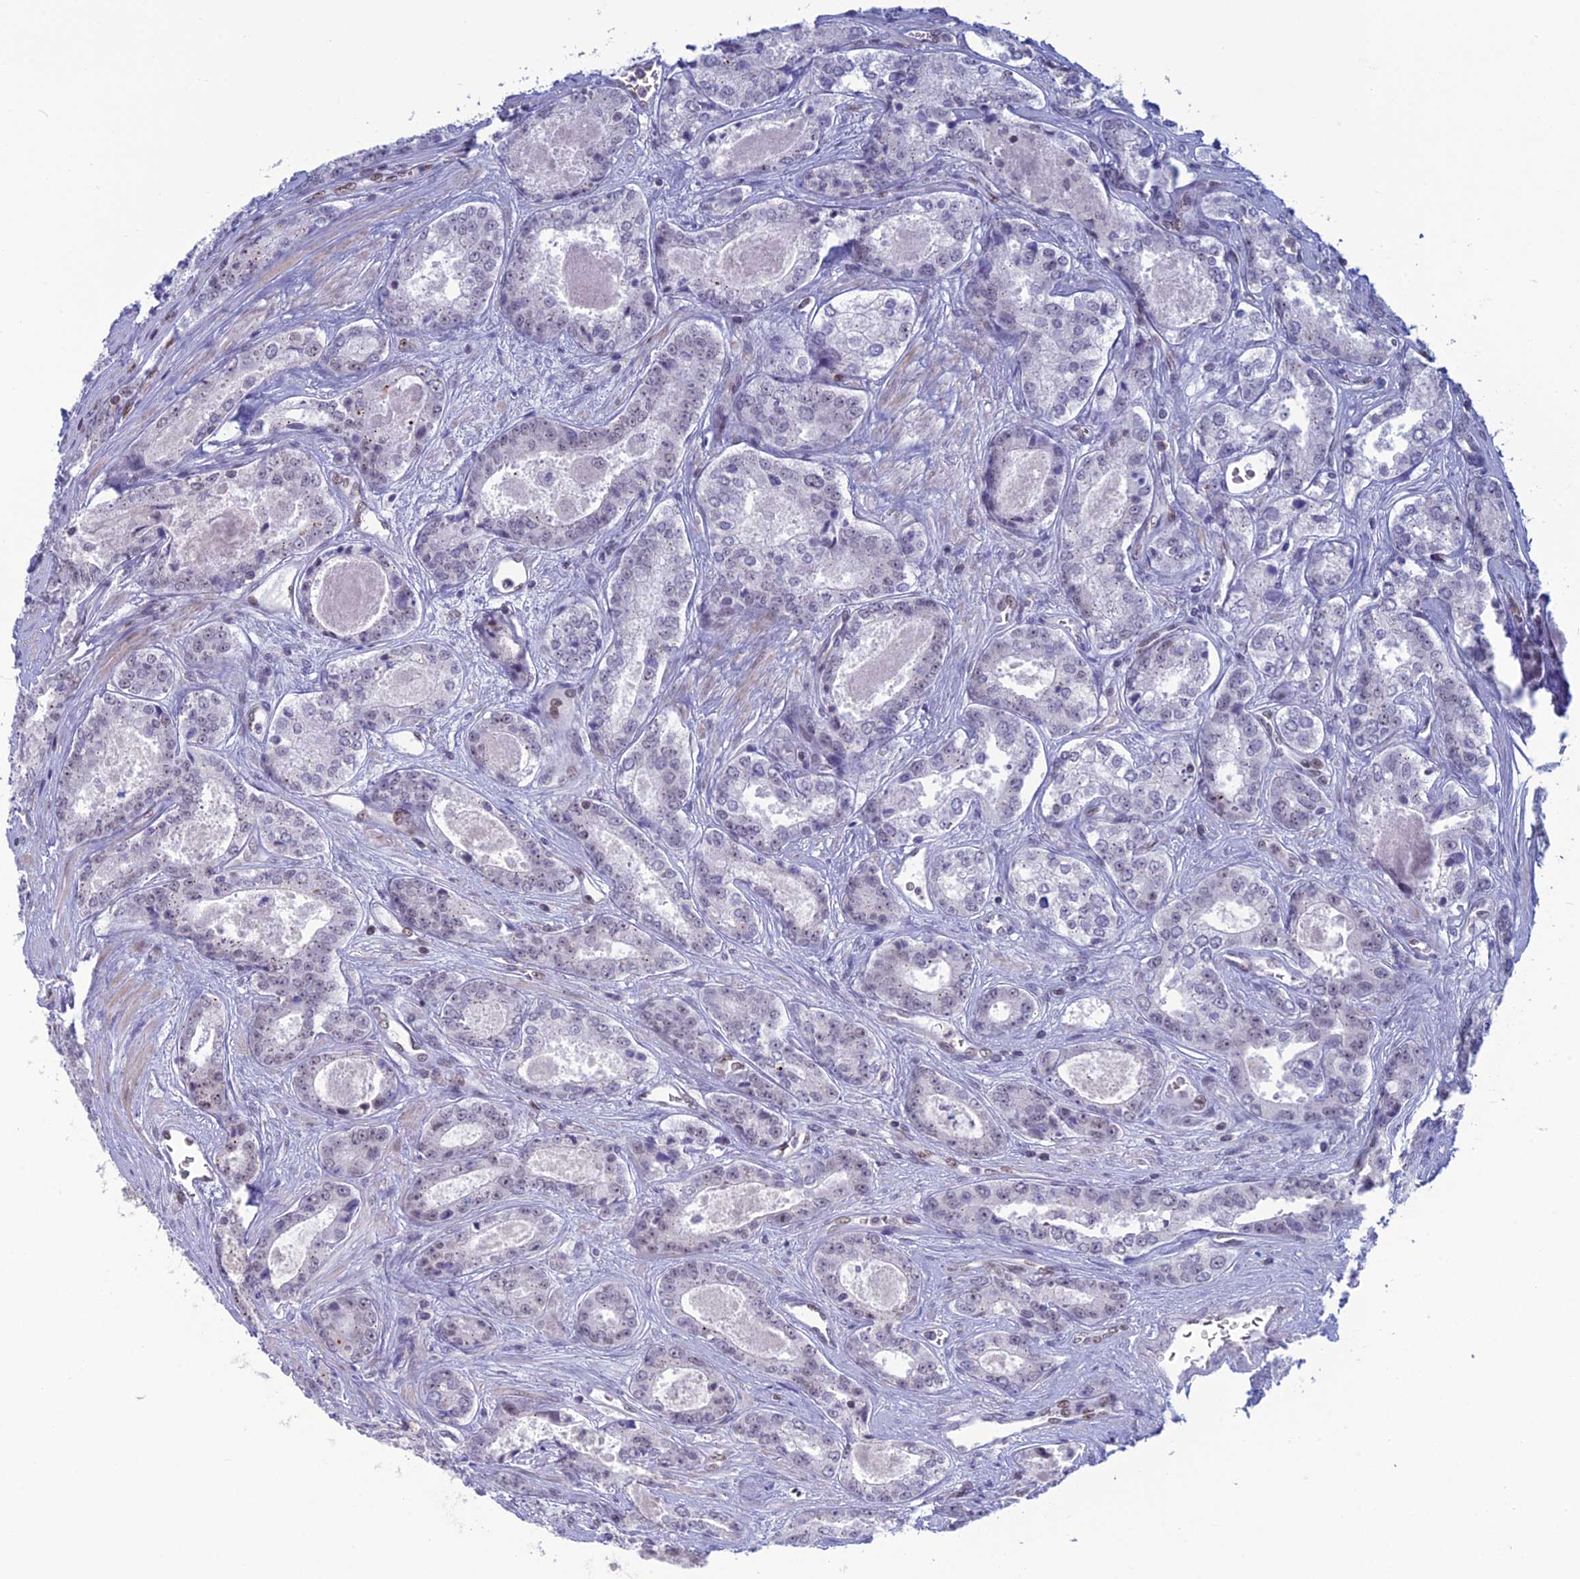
{"staining": {"intensity": "negative", "quantity": "none", "location": "none"}, "tissue": "prostate cancer", "cell_type": "Tumor cells", "image_type": "cancer", "snomed": [{"axis": "morphology", "description": "Adenocarcinoma, Low grade"}, {"axis": "topography", "description": "Prostate"}], "caption": "High magnification brightfield microscopy of prostate cancer stained with DAB (3,3'-diaminobenzidine) (brown) and counterstained with hematoxylin (blue): tumor cells show no significant positivity.", "gene": "NOL4L", "patient": {"sex": "male", "age": 68}}